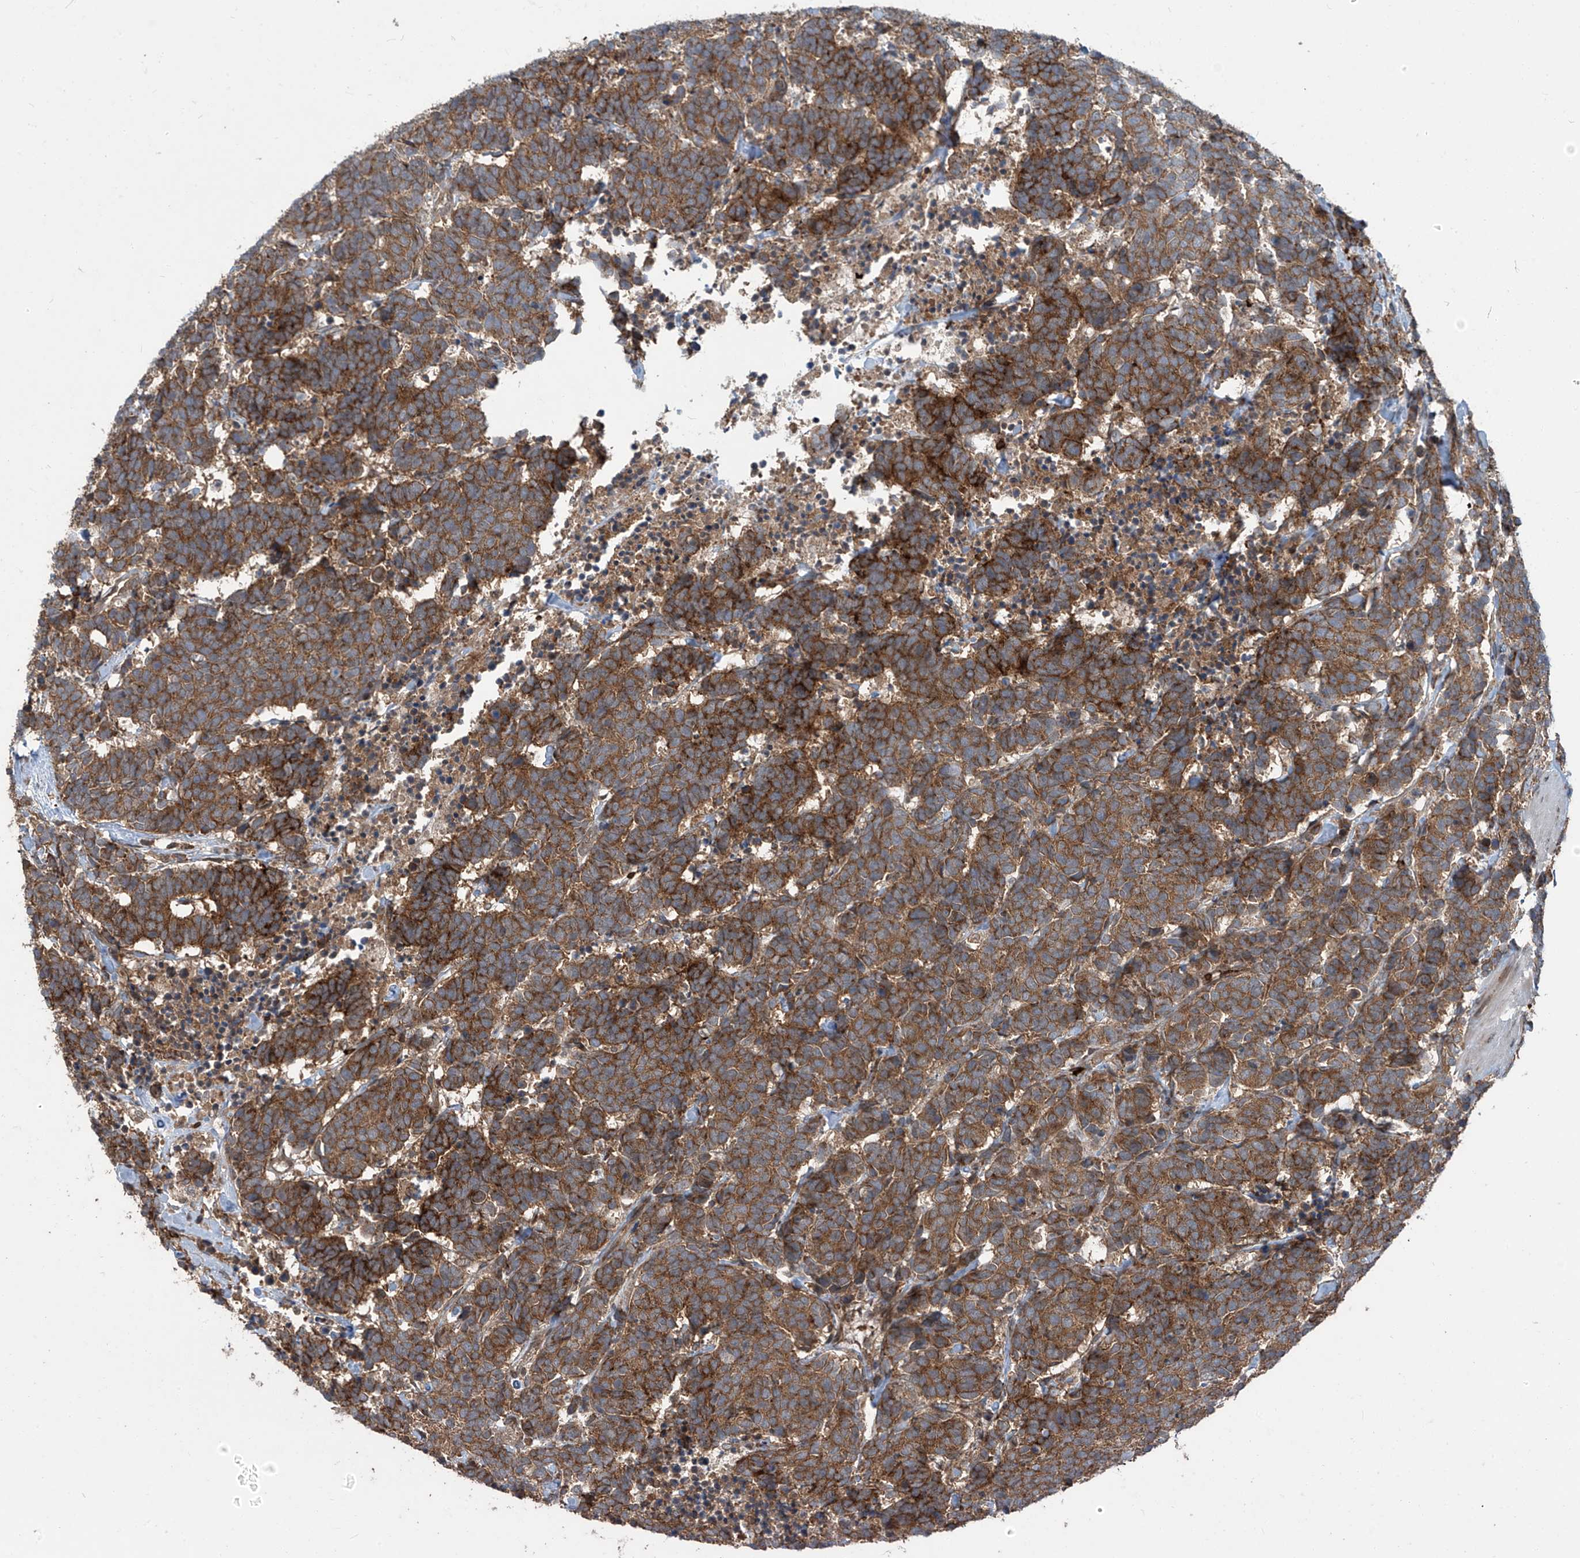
{"staining": {"intensity": "moderate", "quantity": ">75%", "location": "cytoplasmic/membranous"}, "tissue": "carcinoid", "cell_type": "Tumor cells", "image_type": "cancer", "snomed": [{"axis": "morphology", "description": "Carcinoma, NOS"}, {"axis": "morphology", "description": "Carcinoid, malignant, NOS"}, {"axis": "topography", "description": "Urinary bladder"}], "caption": "Carcinoid was stained to show a protein in brown. There is medium levels of moderate cytoplasmic/membranous staining in about >75% of tumor cells.", "gene": "ZDHHC9", "patient": {"sex": "male", "age": 57}}